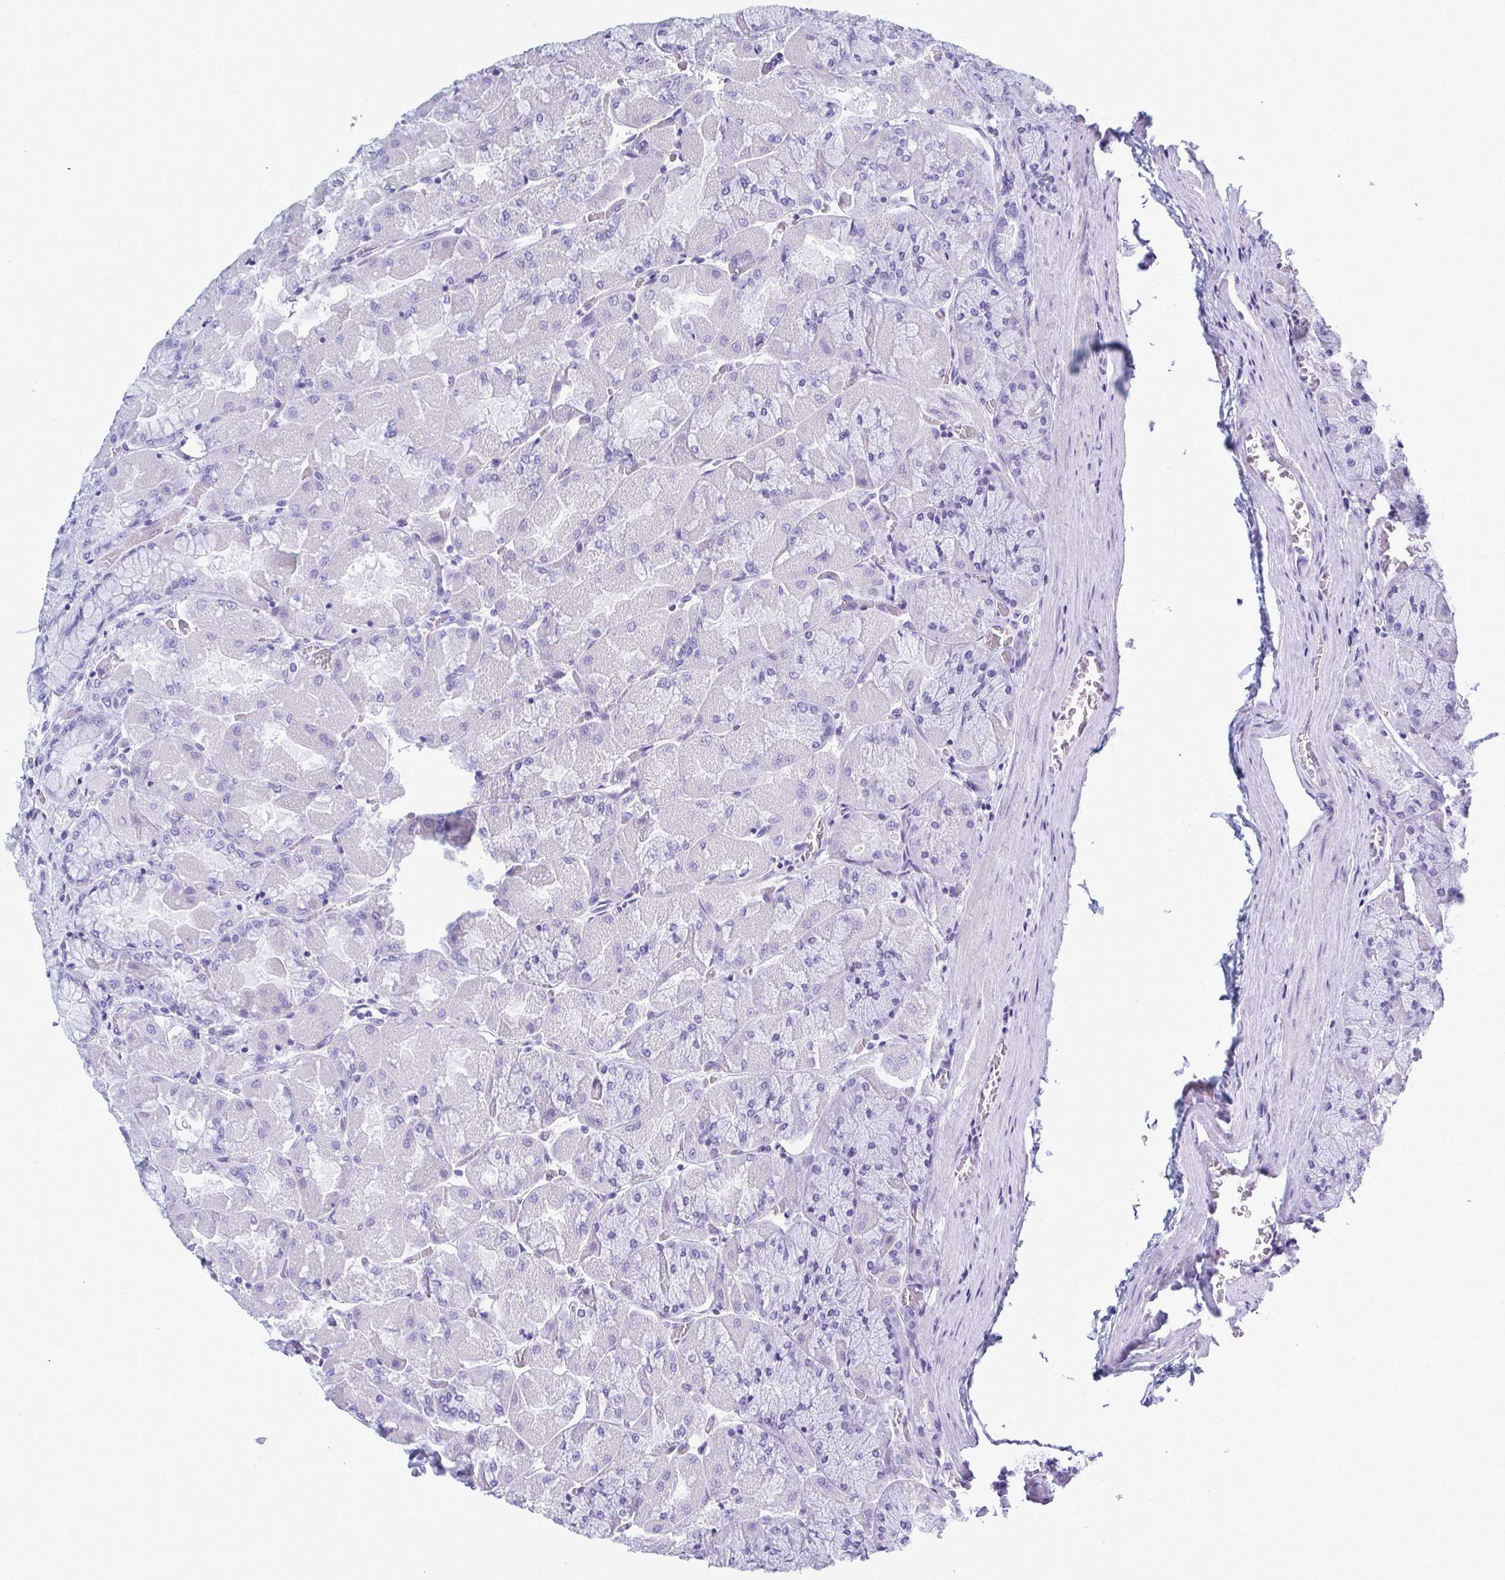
{"staining": {"intensity": "negative", "quantity": "none", "location": "none"}, "tissue": "stomach", "cell_type": "Glandular cells", "image_type": "normal", "snomed": [{"axis": "morphology", "description": "Normal tissue, NOS"}, {"axis": "topography", "description": "Stomach"}], "caption": "Immunohistochemistry histopathology image of normal stomach: human stomach stained with DAB (3,3'-diaminobenzidine) shows no significant protein staining in glandular cells. (Brightfield microscopy of DAB (3,3'-diaminobenzidine) immunohistochemistry at high magnification).", "gene": "CELF5", "patient": {"sex": "female", "age": 61}}